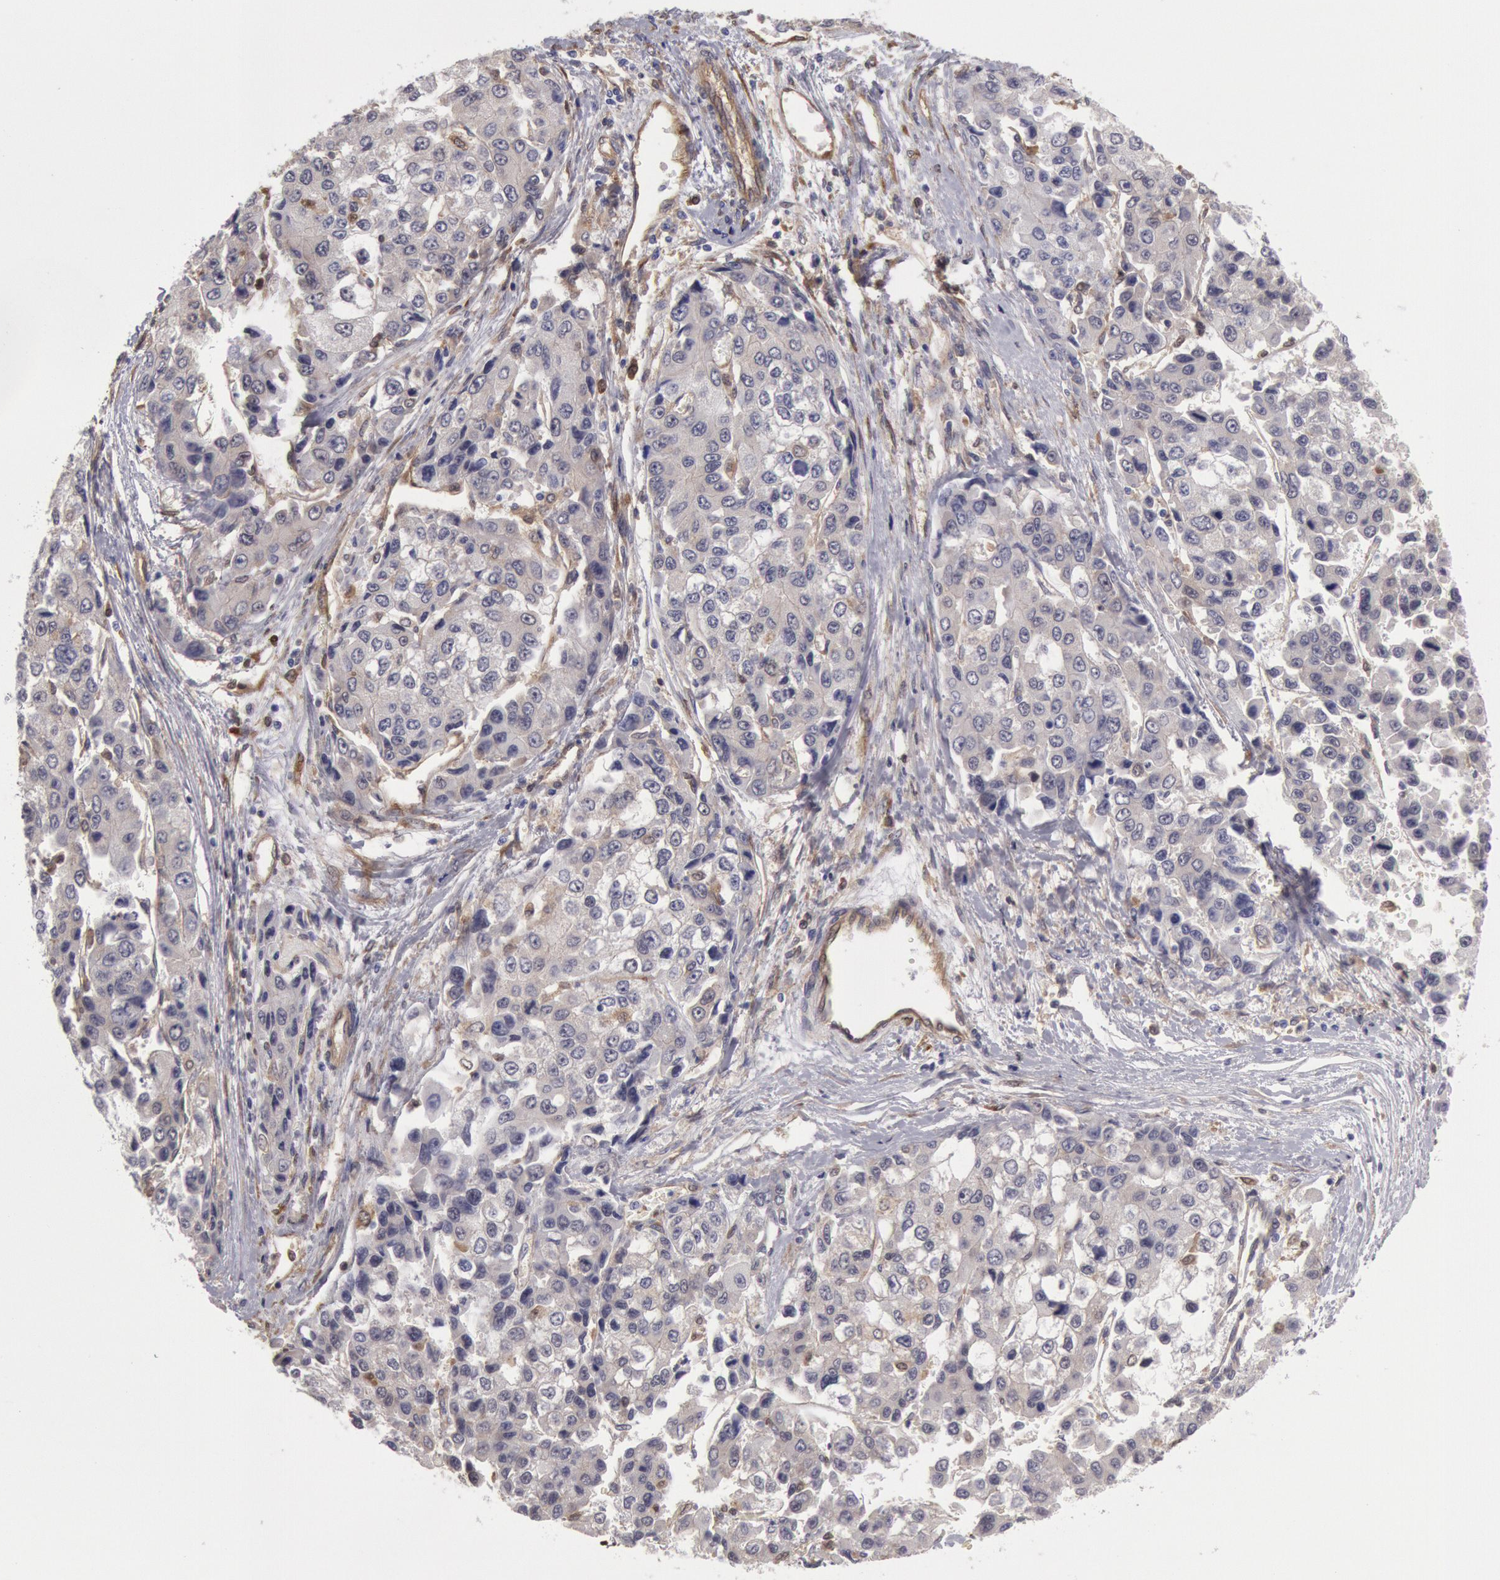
{"staining": {"intensity": "negative", "quantity": "none", "location": "none"}, "tissue": "liver cancer", "cell_type": "Tumor cells", "image_type": "cancer", "snomed": [{"axis": "morphology", "description": "Carcinoma, Hepatocellular, NOS"}, {"axis": "topography", "description": "Liver"}], "caption": "This is an immunohistochemistry image of human liver cancer (hepatocellular carcinoma). There is no positivity in tumor cells.", "gene": "CCDC50", "patient": {"sex": "female", "age": 66}}